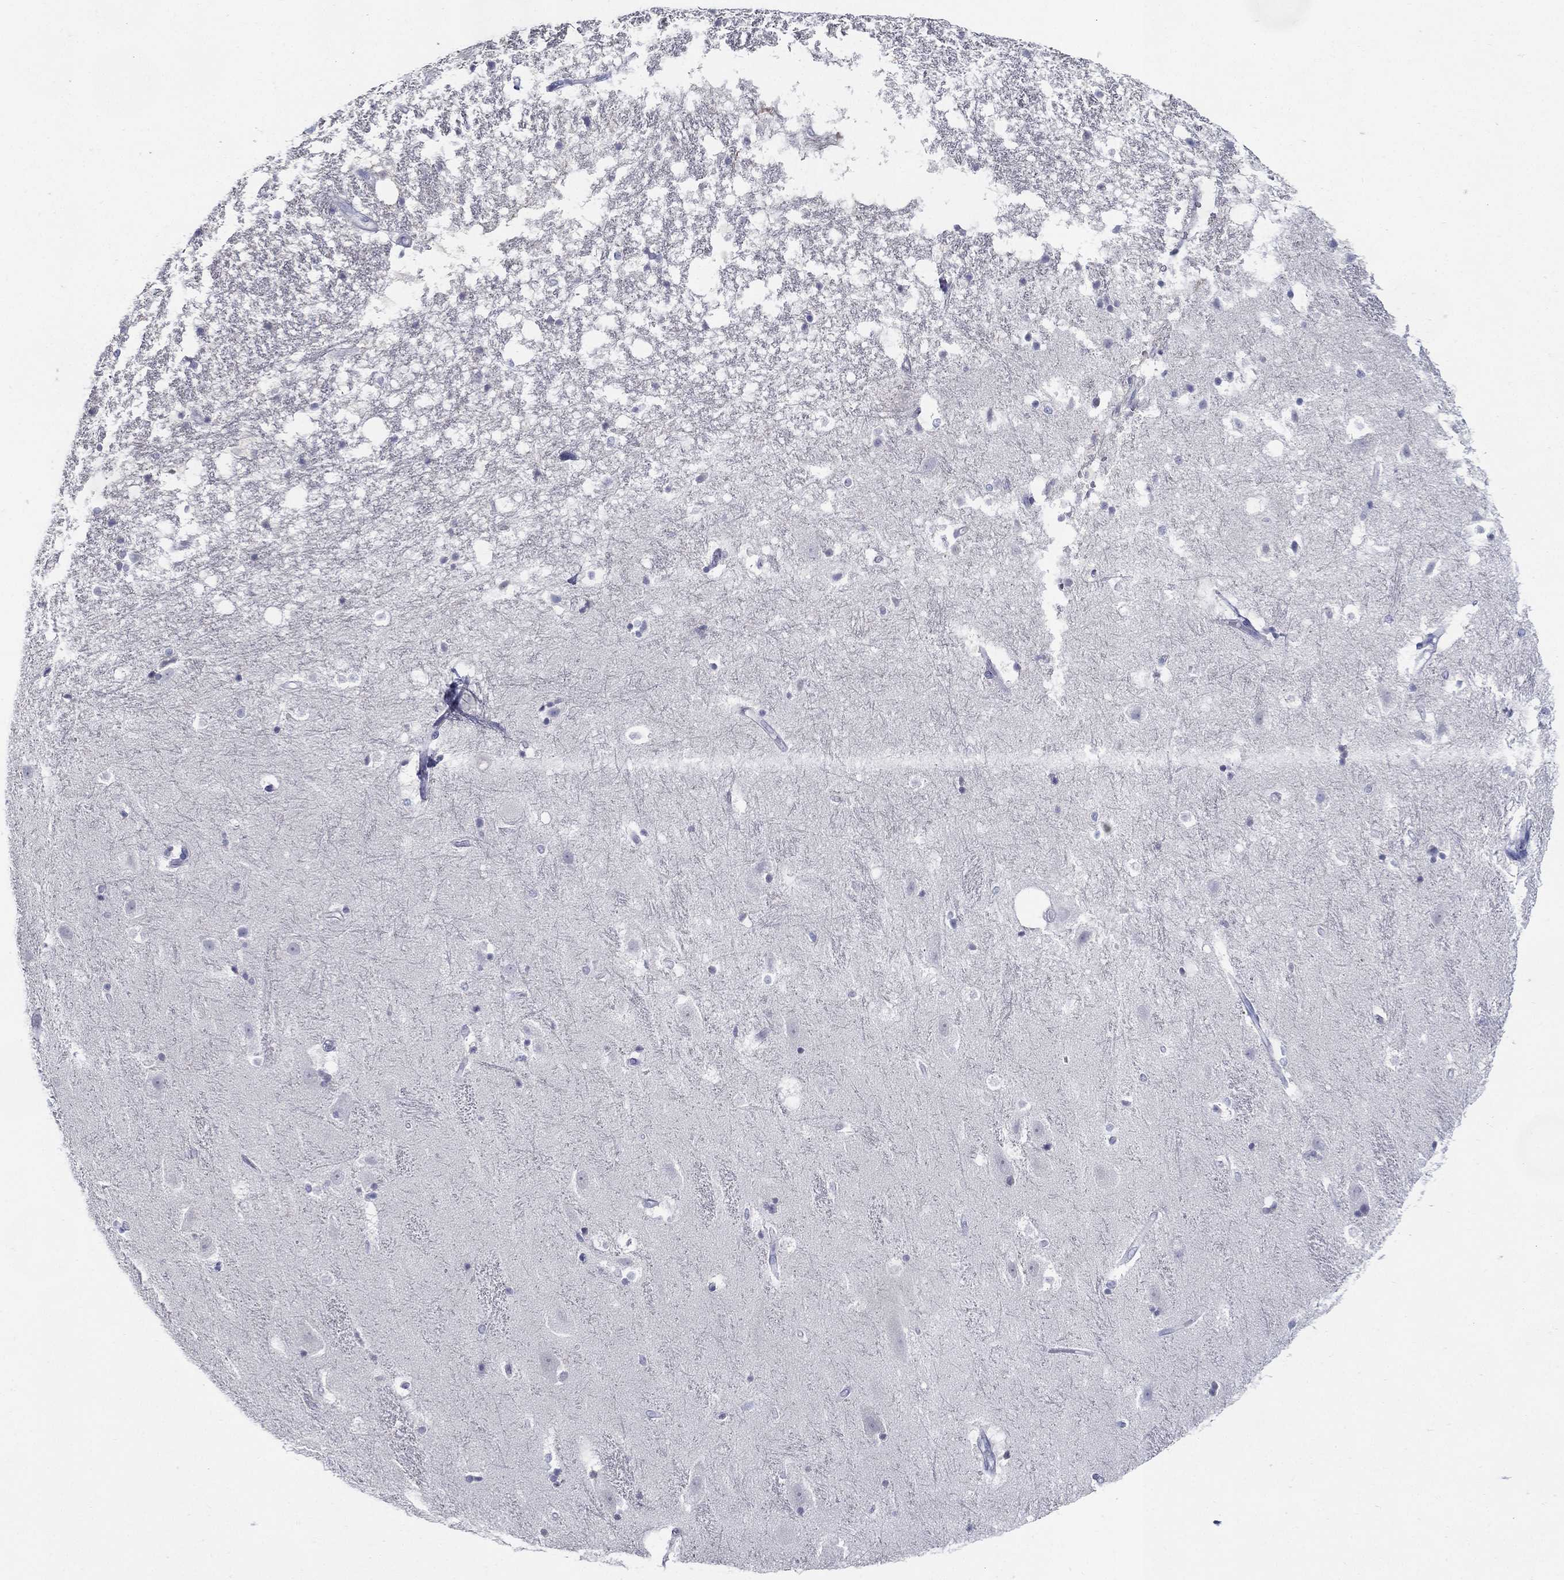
{"staining": {"intensity": "negative", "quantity": "none", "location": "none"}, "tissue": "hippocampus", "cell_type": "Glial cells", "image_type": "normal", "snomed": [{"axis": "morphology", "description": "Normal tissue, NOS"}, {"axis": "topography", "description": "Hippocampus"}], "caption": "The IHC histopathology image has no significant positivity in glial cells of hippocampus. Nuclei are stained in blue.", "gene": "KIF2C", "patient": {"sex": "male", "age": 49}}